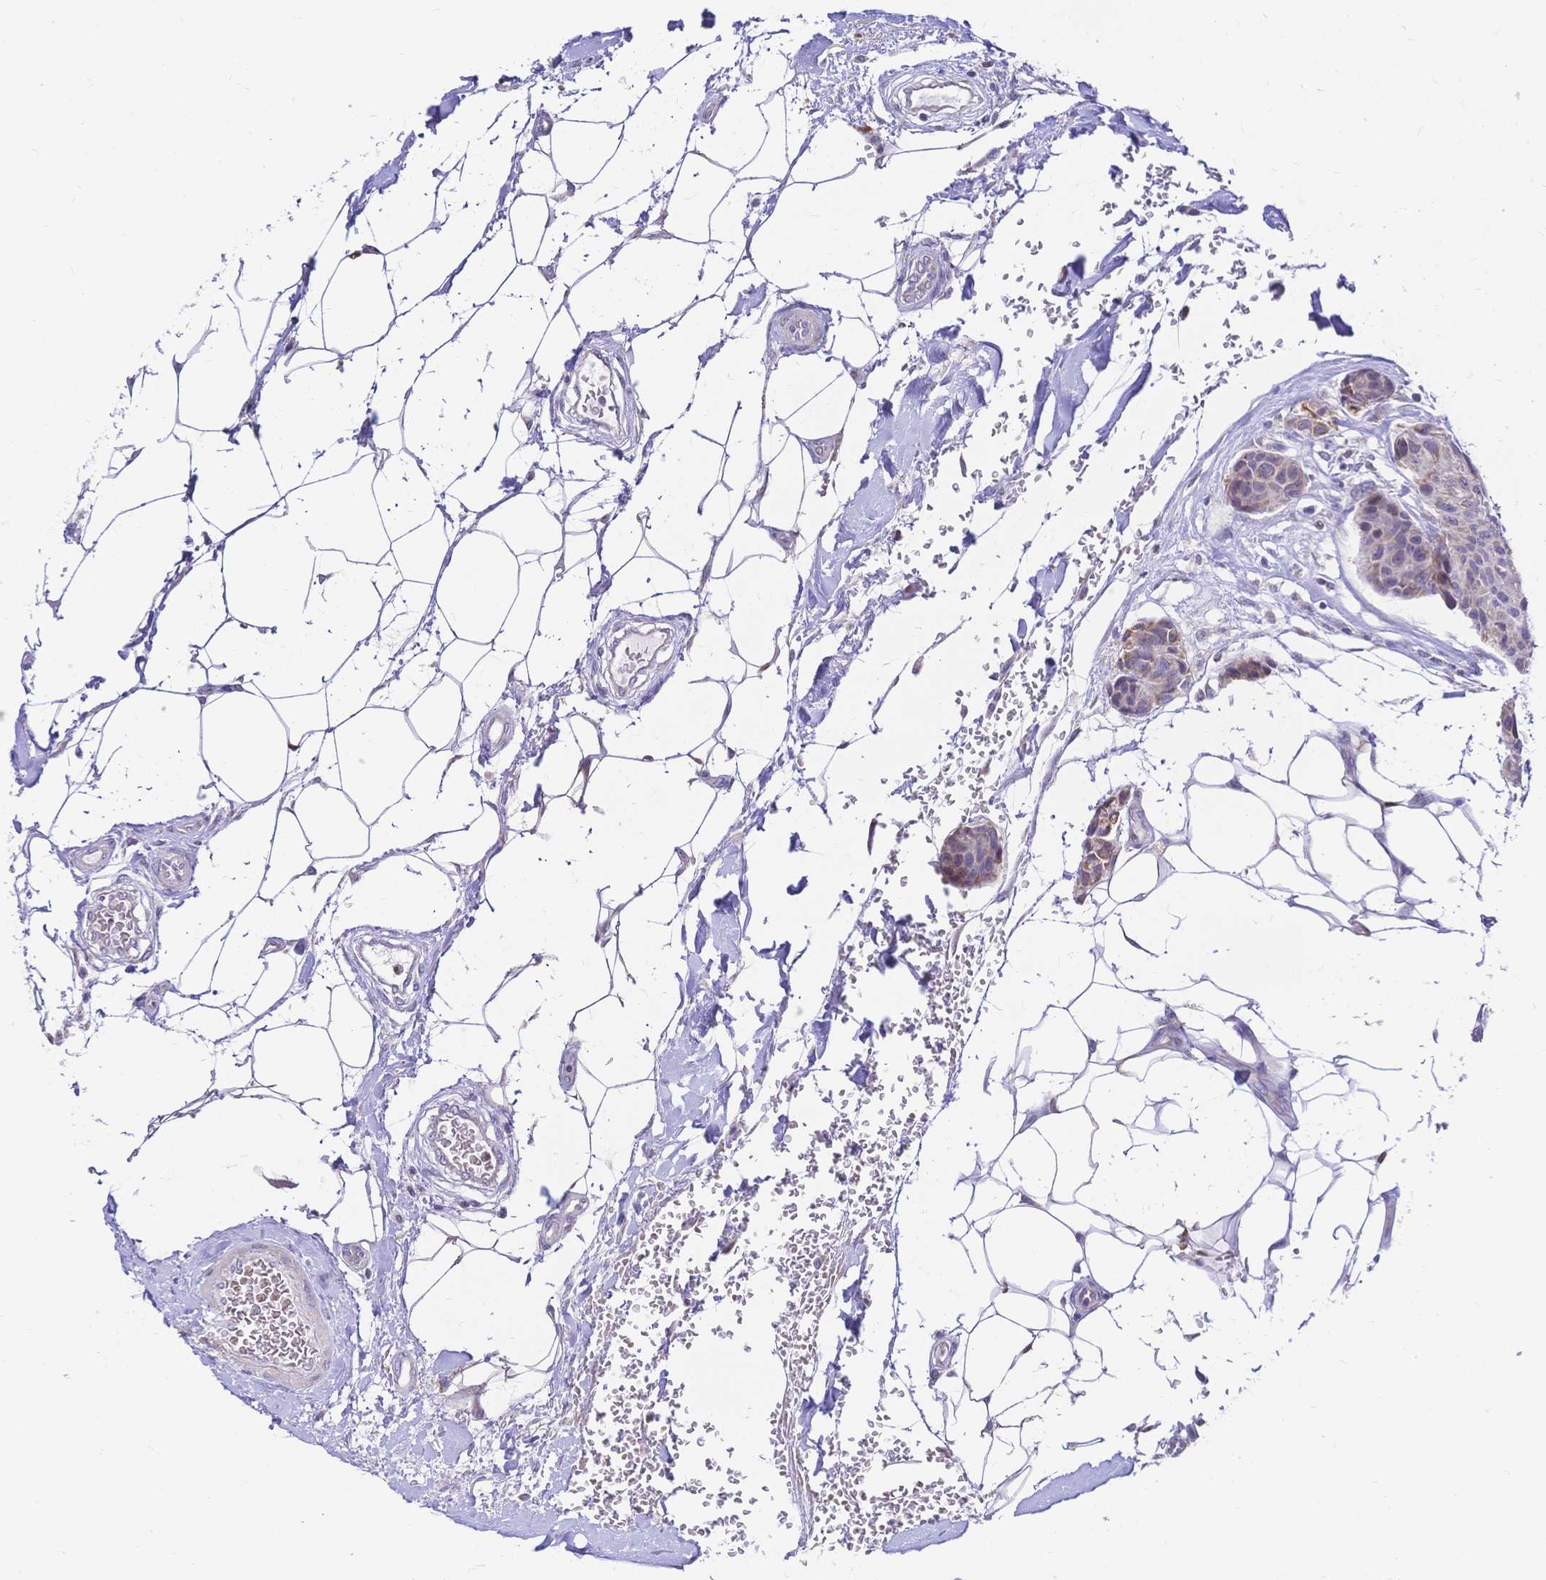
{"staining": {"intensity": "weak", "quantity": "<25%", "location": "cytoplasmic/membranous"}, "tissue": "breast cancer", "cell_type": "Tumor cells", "image_type": "cancer", "snomed": [{"axis": "morphology", "description": "Duct carcinoma"}, {"axis": "topography", "description": "Breast"}, {"axis": "topography", "description": "Lymph node"}], "caption": "IHC micrograph of human breast cancer stained for a protein (brown), which shows no positivity in tumor cells. The staining is performed using DAB (3,3'-diaminobenzidine) brown chromogen with nuclei counter-stained in using hematoxylin.", "gene": "CLEC18B", "patient": {"sex": "female", "age": 80}}